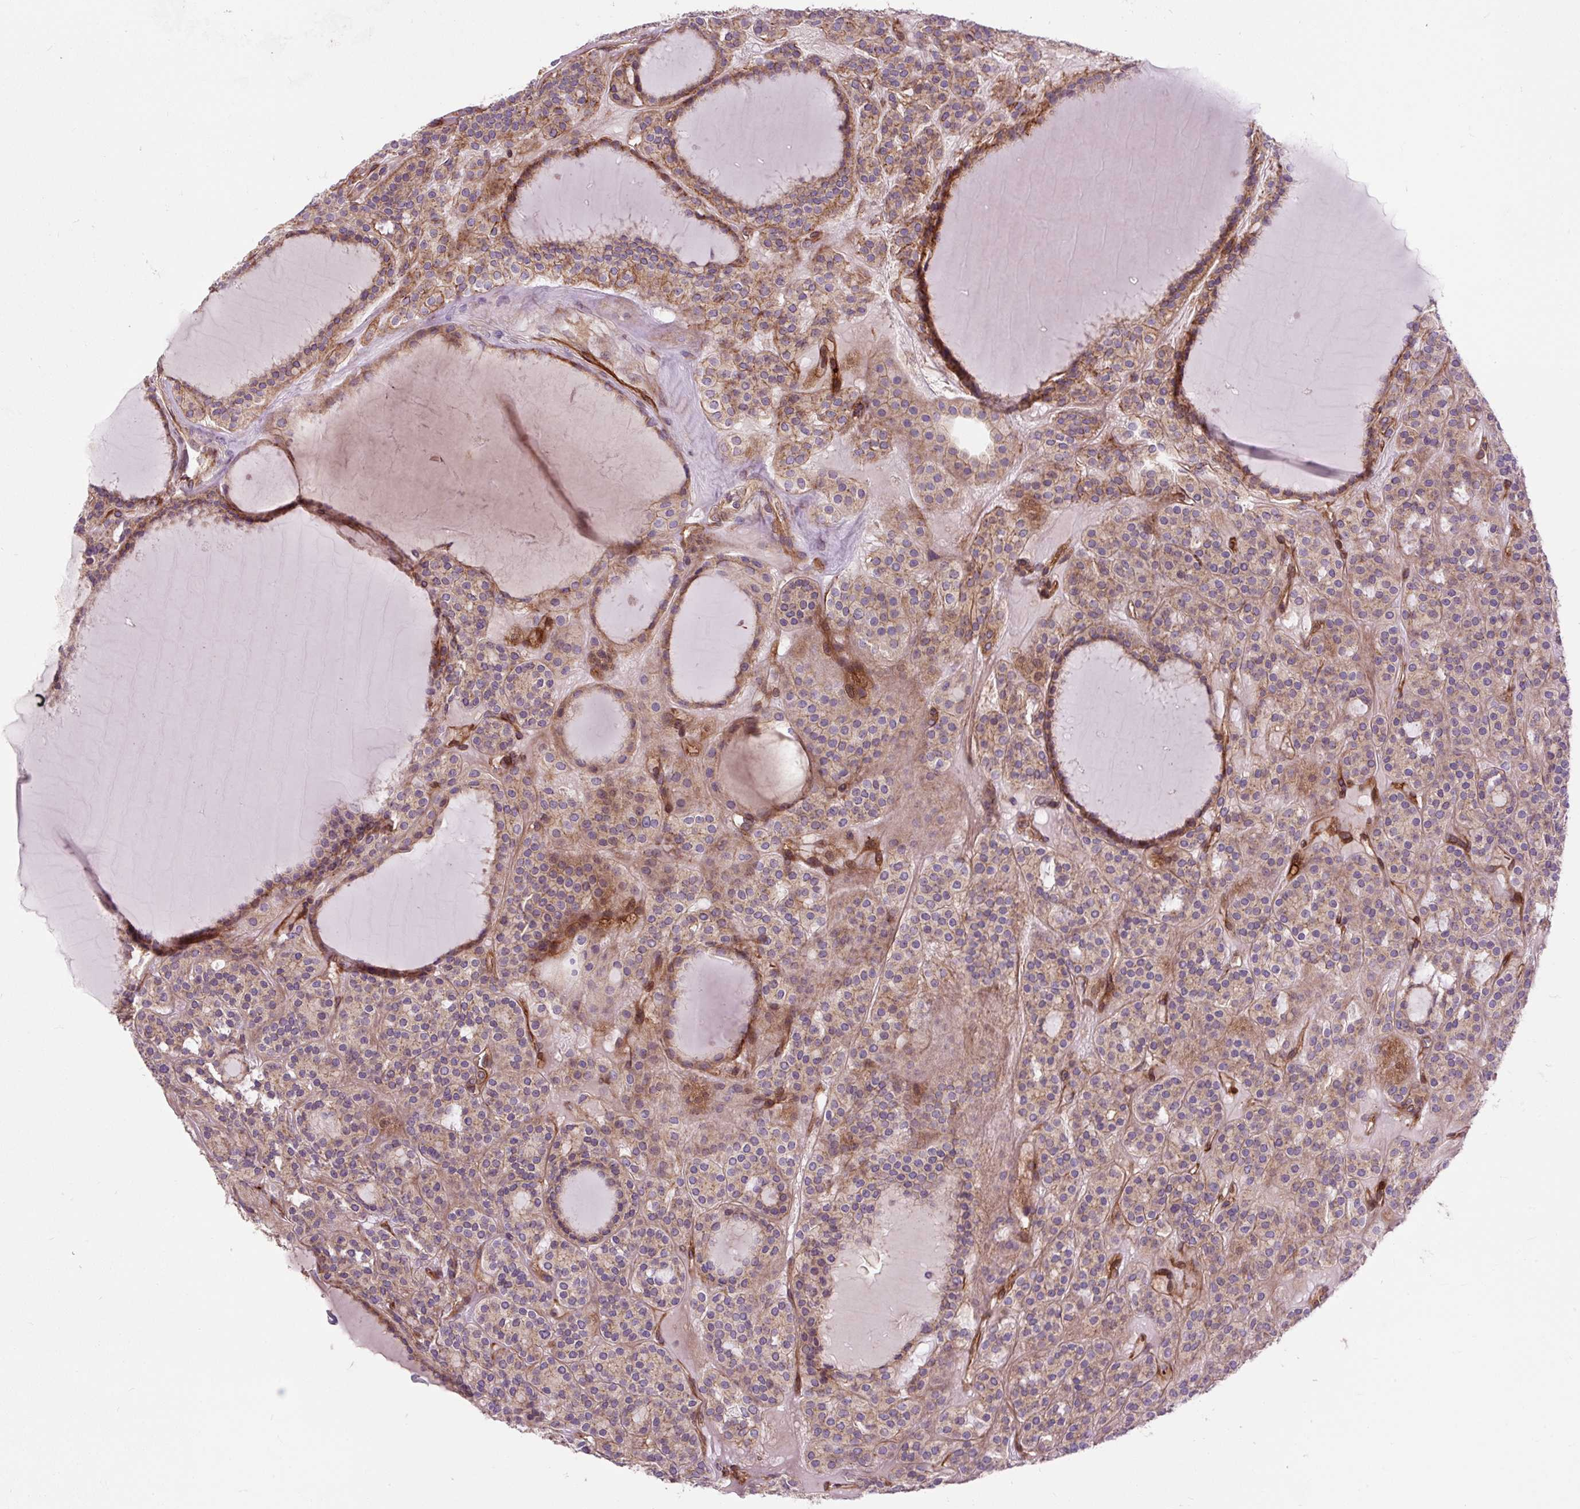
{"staining": {"intensity": "moderate", "quantity": "25%-75%", "location": "cytoplasmic/membranous"}, "tissue": "thyroid cancer", "cell_type": "Tumor cells", "image_type": "cancer", "snomed": [{"axis": "morphology", "description": "Follicular adenoma carcinoma, NOS"}, {"axis": "topography", "description": "Thyroid gland"}], "caption": "A medium amount of moderate cytoplasmic/membranous expression is identified in about 25%-75% of tumor cells in follicular adenoma carcinoma (thyroid) tissue. (Brightfield microscopy of DAB IHC at high magnification).", "gene": "PCDHGB3", "patient": {"sex": "female", "age": 63}}